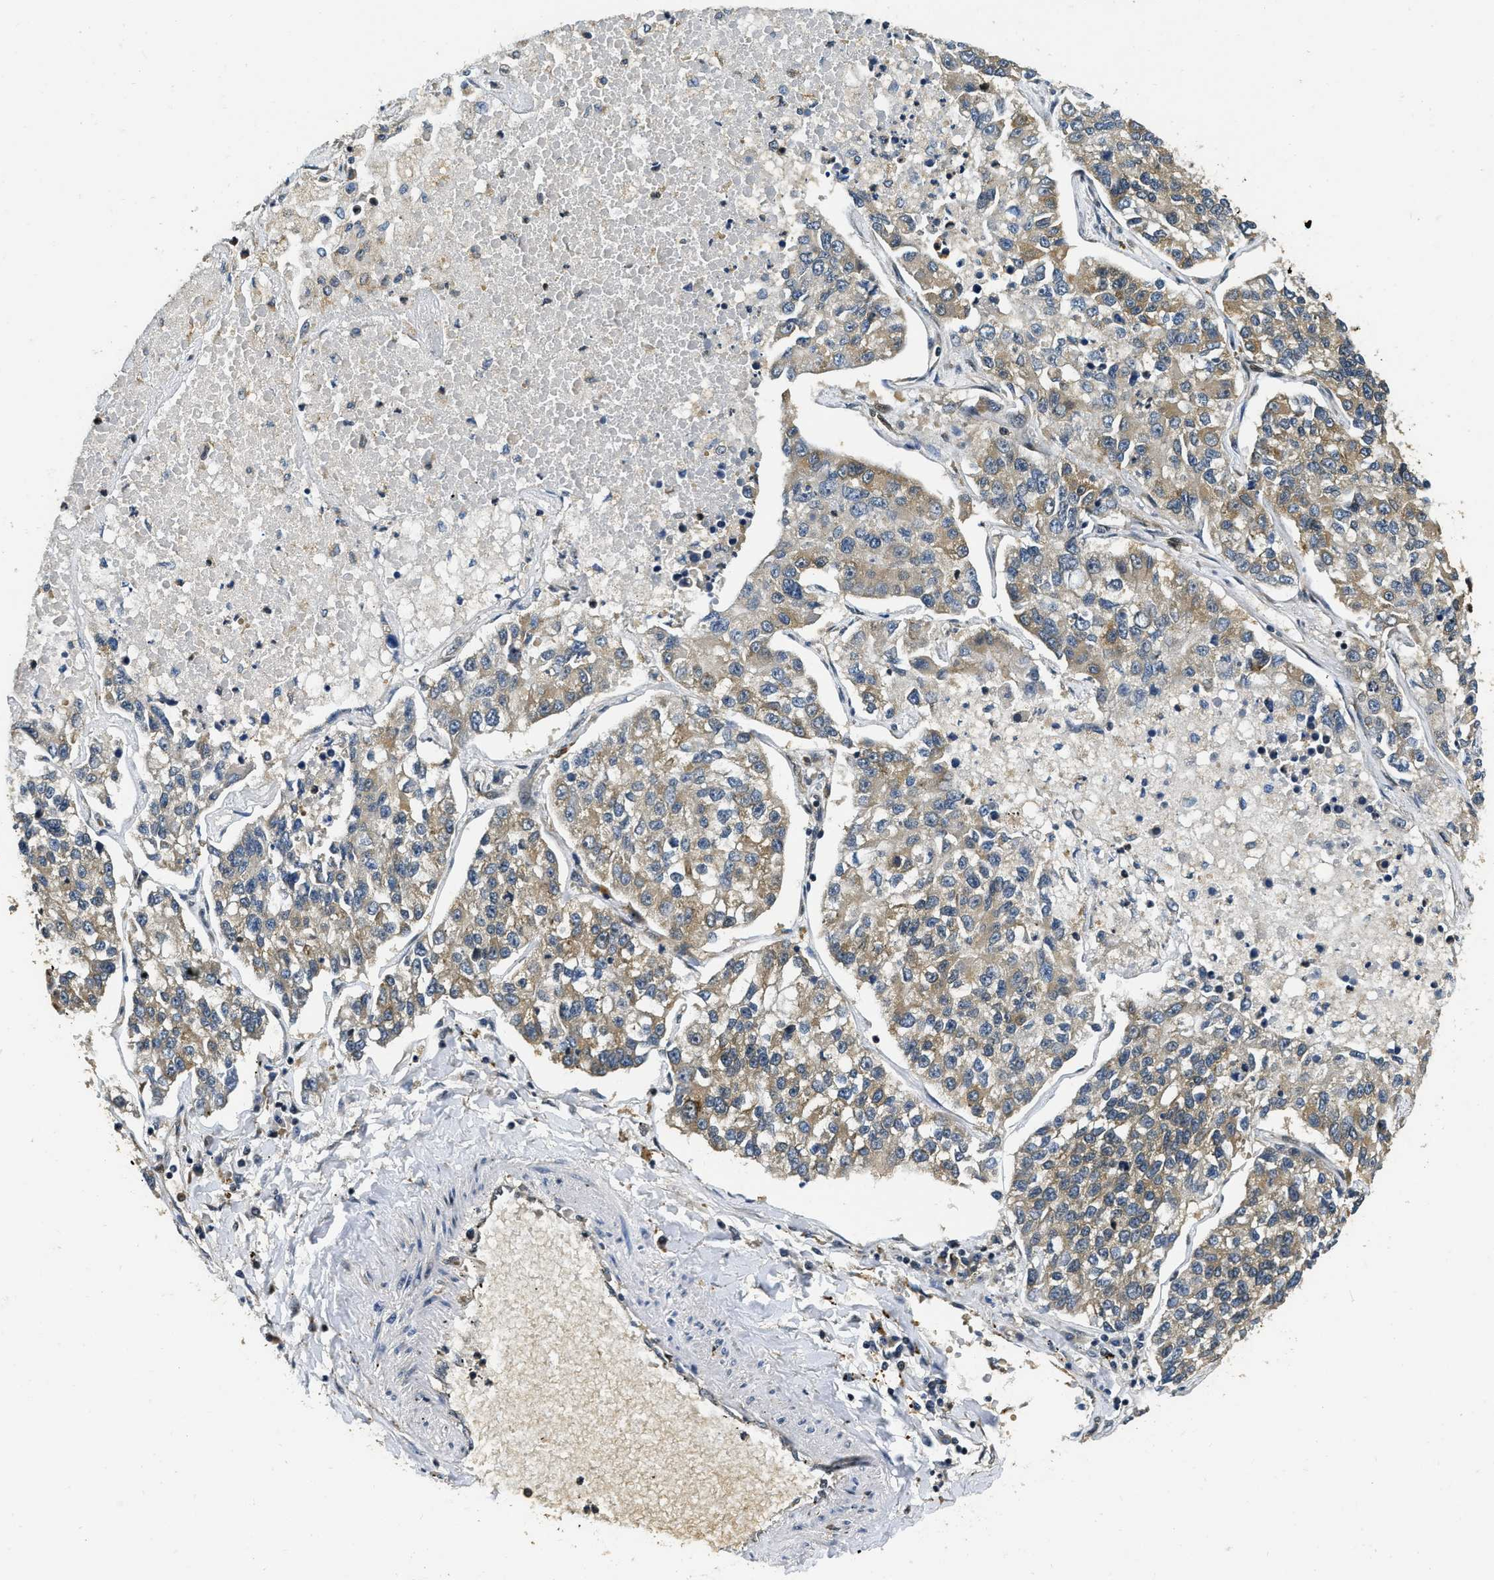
{"staining": {"intensity": "moderate", "quantity": ">75%", "location": "cytoplasmic/membranous"}, "tissue": "lung cancer", "cell_type": "Tumor cells", "image_type": "cancer", "snomed": [{"axis": "morphology", "description": "Adenocarcinoma, NOS"}, {"axis": "topography", "description": "Lung"}], "caption": "Moderate cytoplasmic/membranous positivity for a protein is seen in about >75% of tumor cells of lung cancer (adenocarcinoma) using immunohistochemistry.", "gene": "ADSL", "patient": {"sex": "male", "age": 49}}